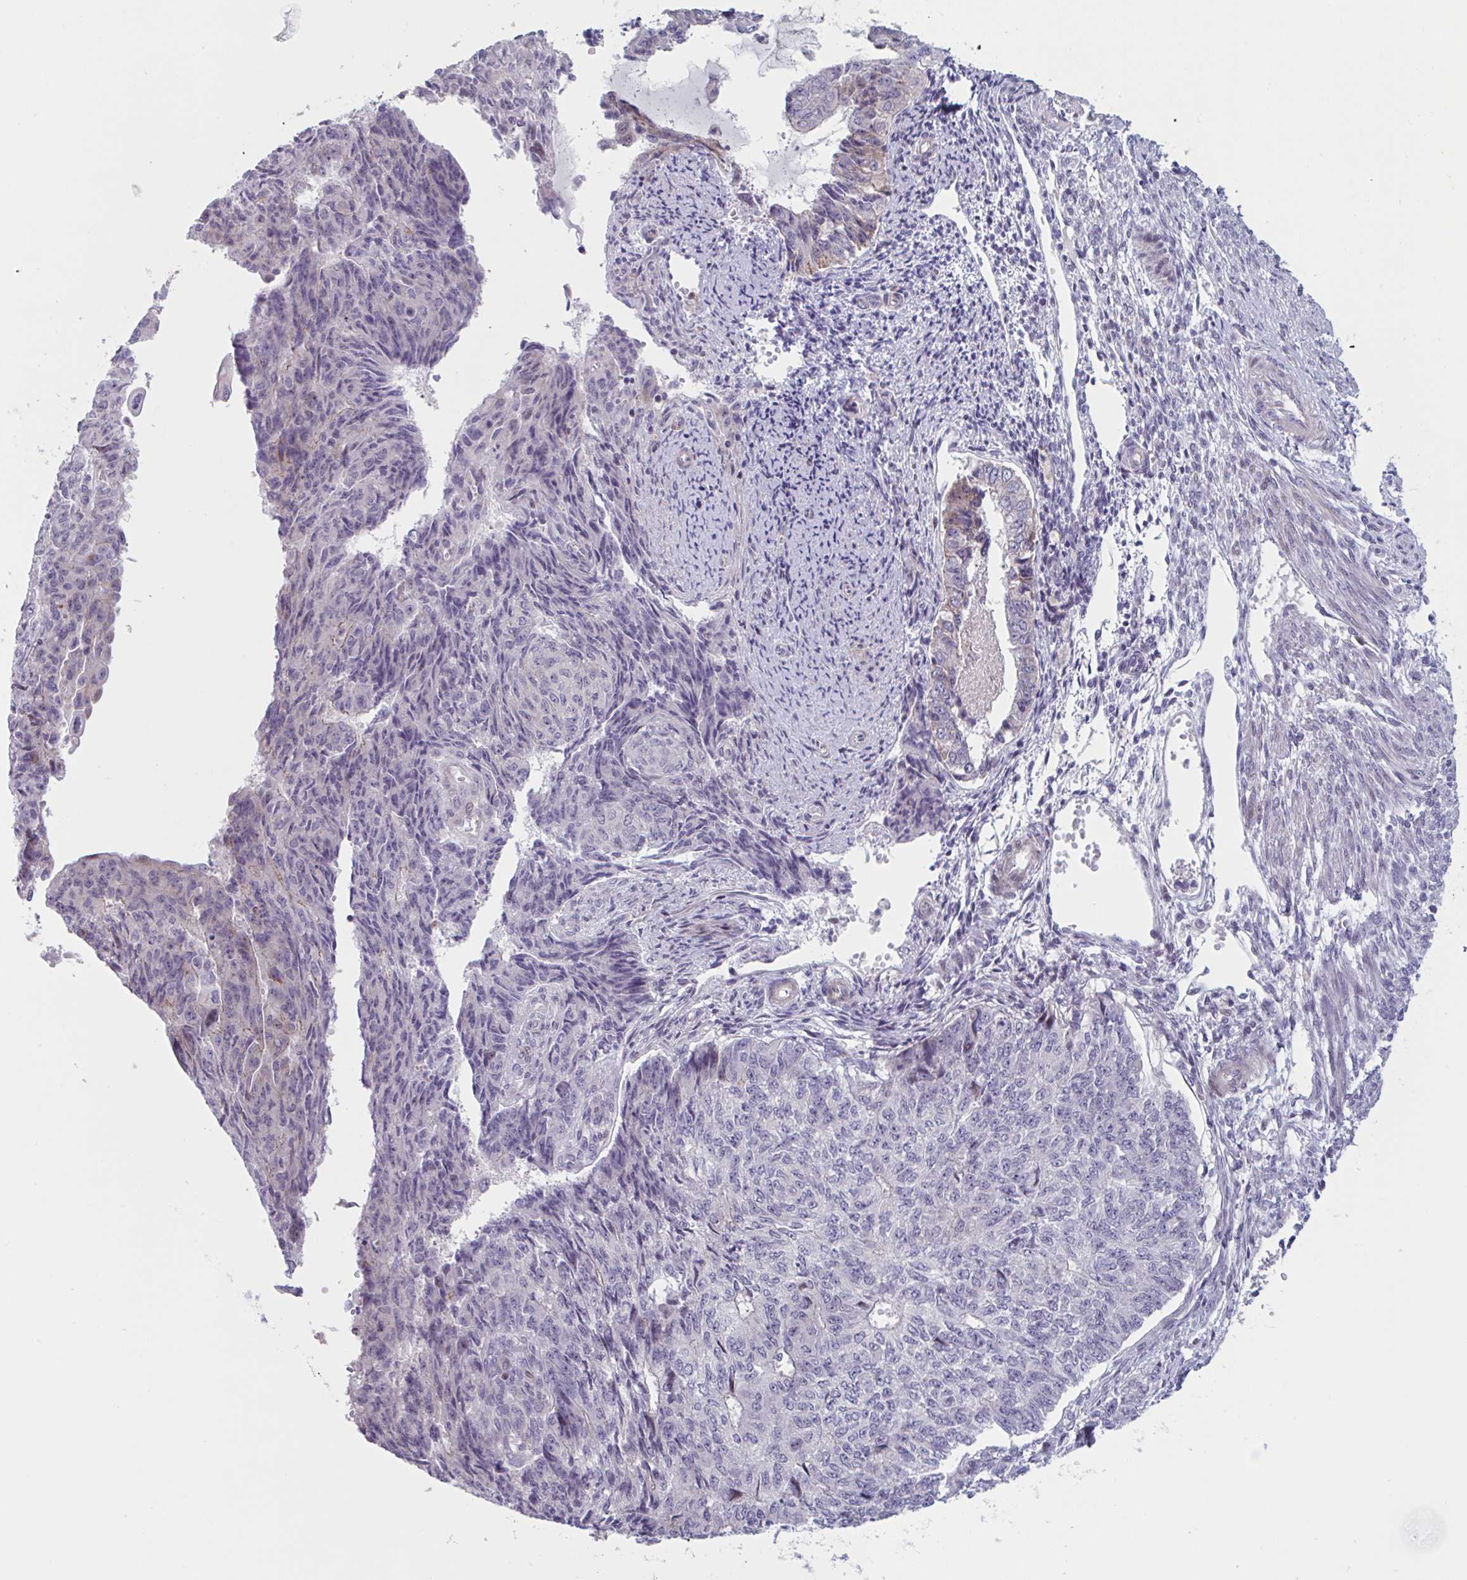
{"staining": {"intensity": "negative", "quantity": "none", "location": "none"}, "tissue": "endometrial cancer", "cell_type": "Tumor cells", "image_type": "cancer", "snomed": [{"axis": "morphology", "description": "Adenocarcinoma, NOS"}, {"axis": "topography", "description": "Endometrium"}], "caption": "Tumor cells show no significant protein staining in adenocarcinoma (endometrial). Nuclei are stained in blue.", "gene": "DUXA", "patient": {"sex": "female", "age": 32}}